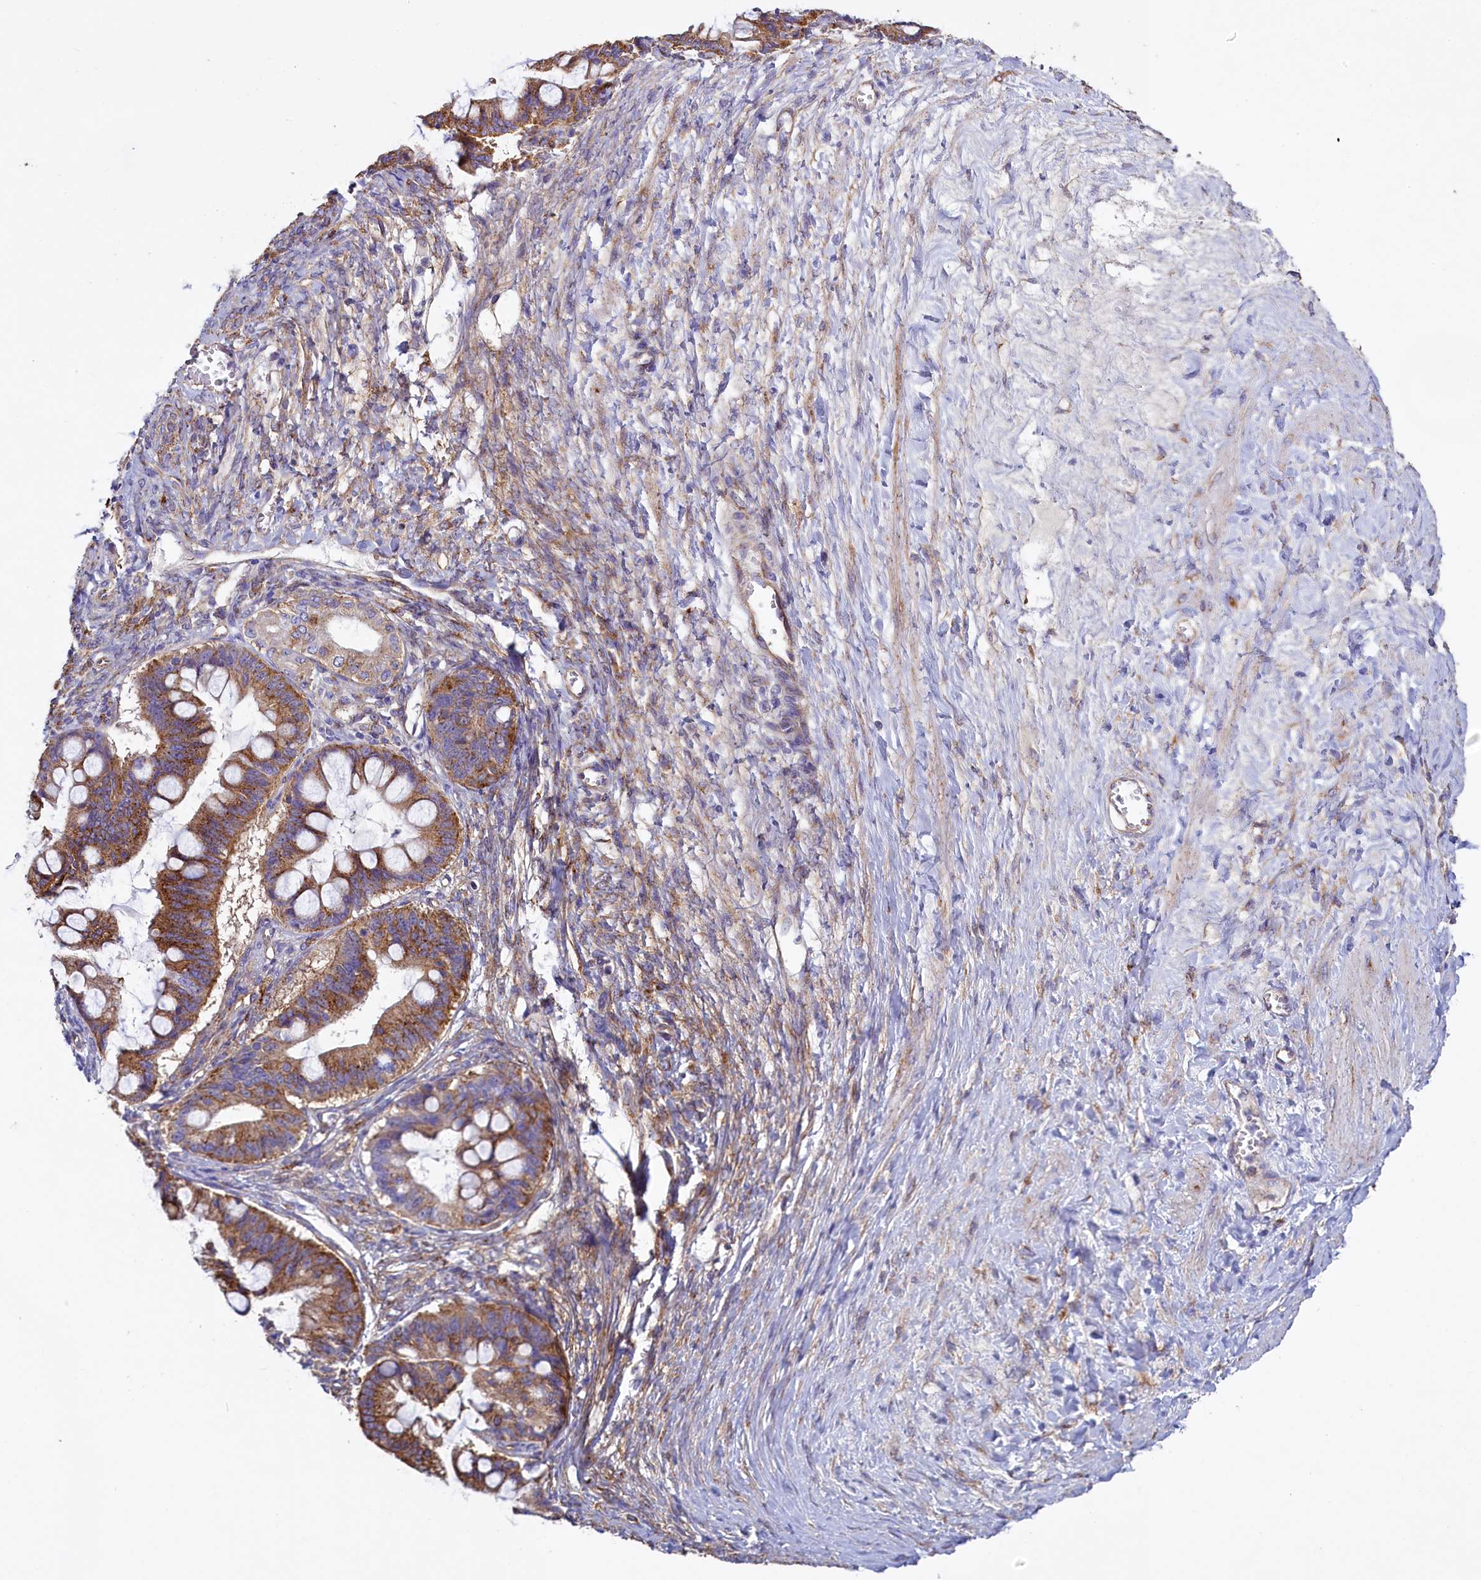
{"staining": {"intensity": "moderate", "quantity": ">75%", "location": "cytoplasmic/membranous"}, "tissue": "ovarian cancer", "cell_type": "Tumor cells", "image_type": "cancer", "snomed": [{"axis": "morphology", "description": "Cystadenocarcinoma, mucinous, NOS"}, {"axis": "topography", "description": "Ovary"}], "caption": "Tumor cells reveal moderate cytoplasmic/membranous staining in approximately >75% of cells in ovarian cancer.", "gene": "GPR21", "patient": {"sex": "female", "age": 73}}